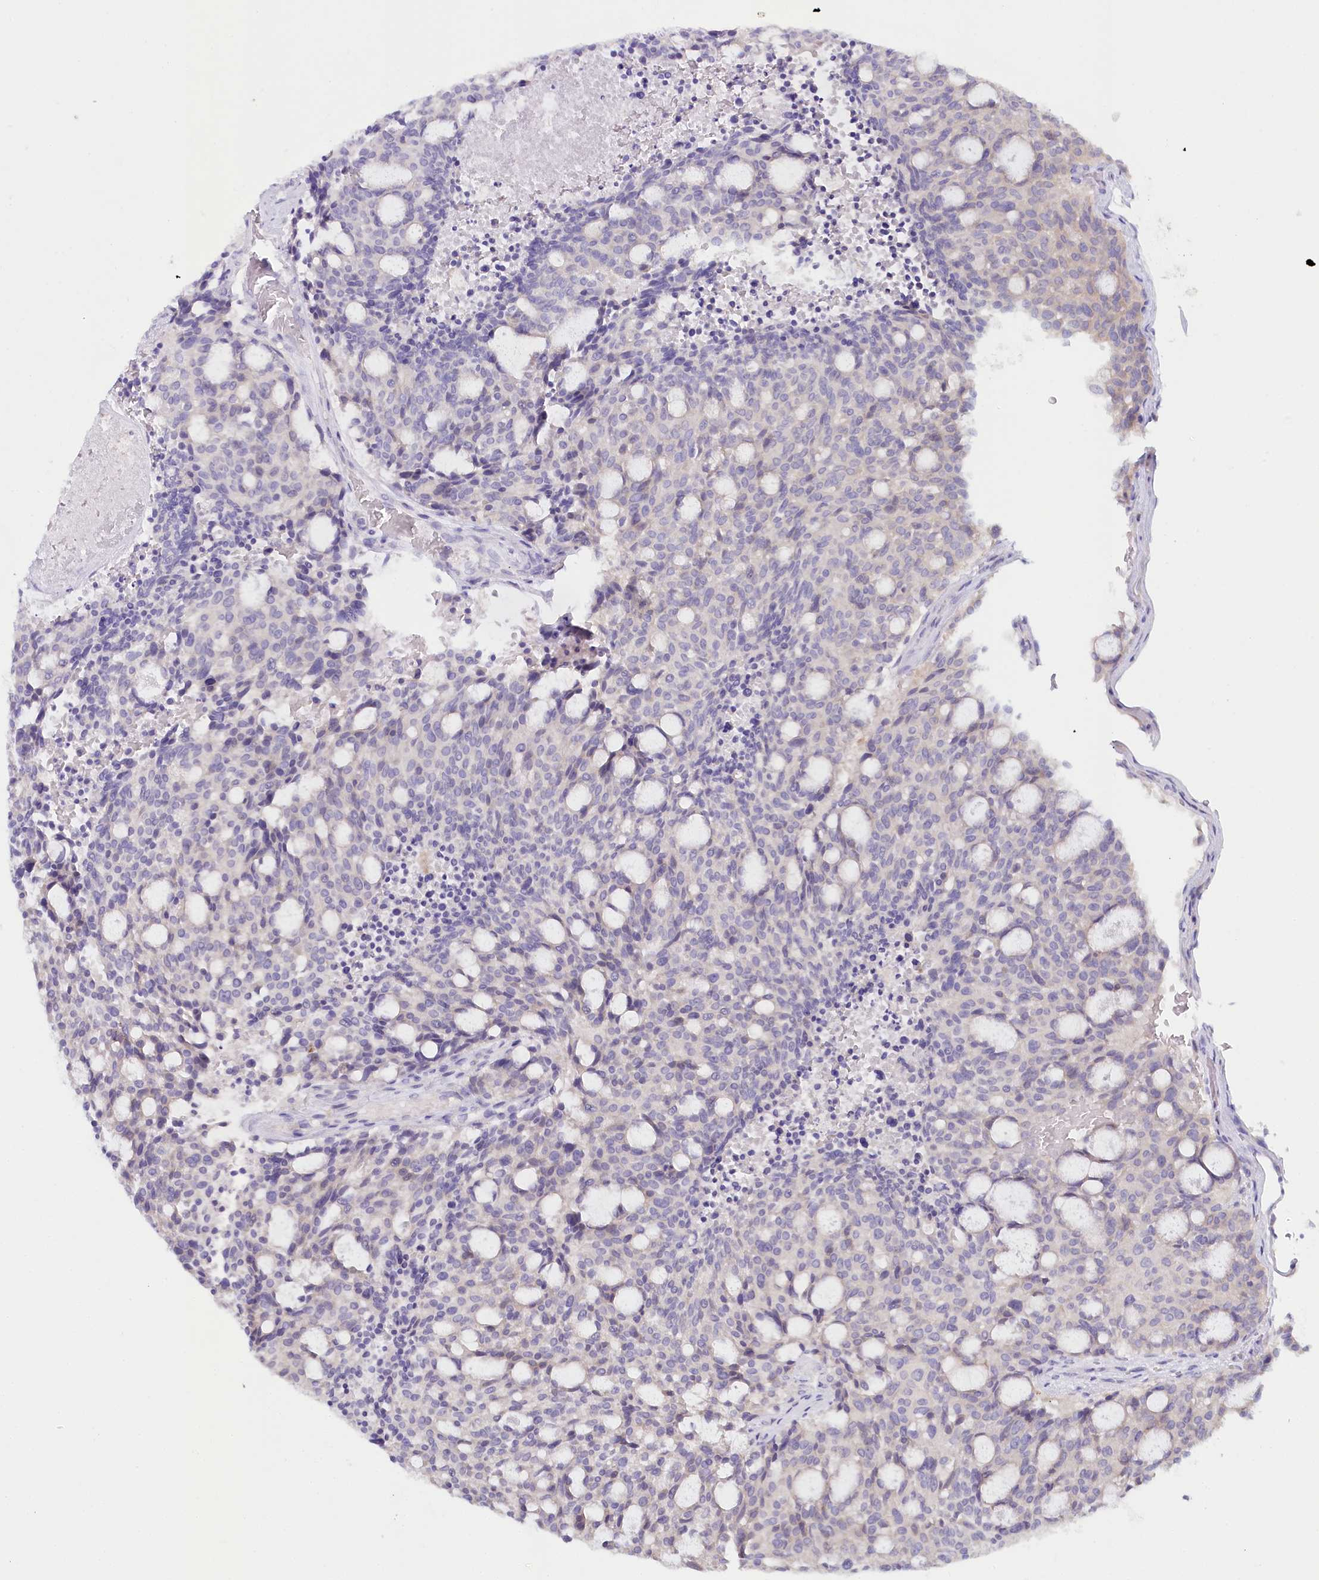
{"staining": {"intensity": "negative", "quantity": "none", "location": "none"}, "tissue": "carcinoid", "cell_type": "Tumor cells", "image_type": "cancer", "snomed": [{"axis": "morphology", "description": "Carcinoid, malignant, NOS"}, {"axis": "topography", "description": "Pancreas"}], "caption": "High power microscopy histopathology image of an IHC micrograph of carcinoid (malignant), revealing no significant expression in tumor cells. (IHC, brightfield microscopy, high magnification).", "gene": "DAPK1", "patient": {"sex": "female", "age": 54}}